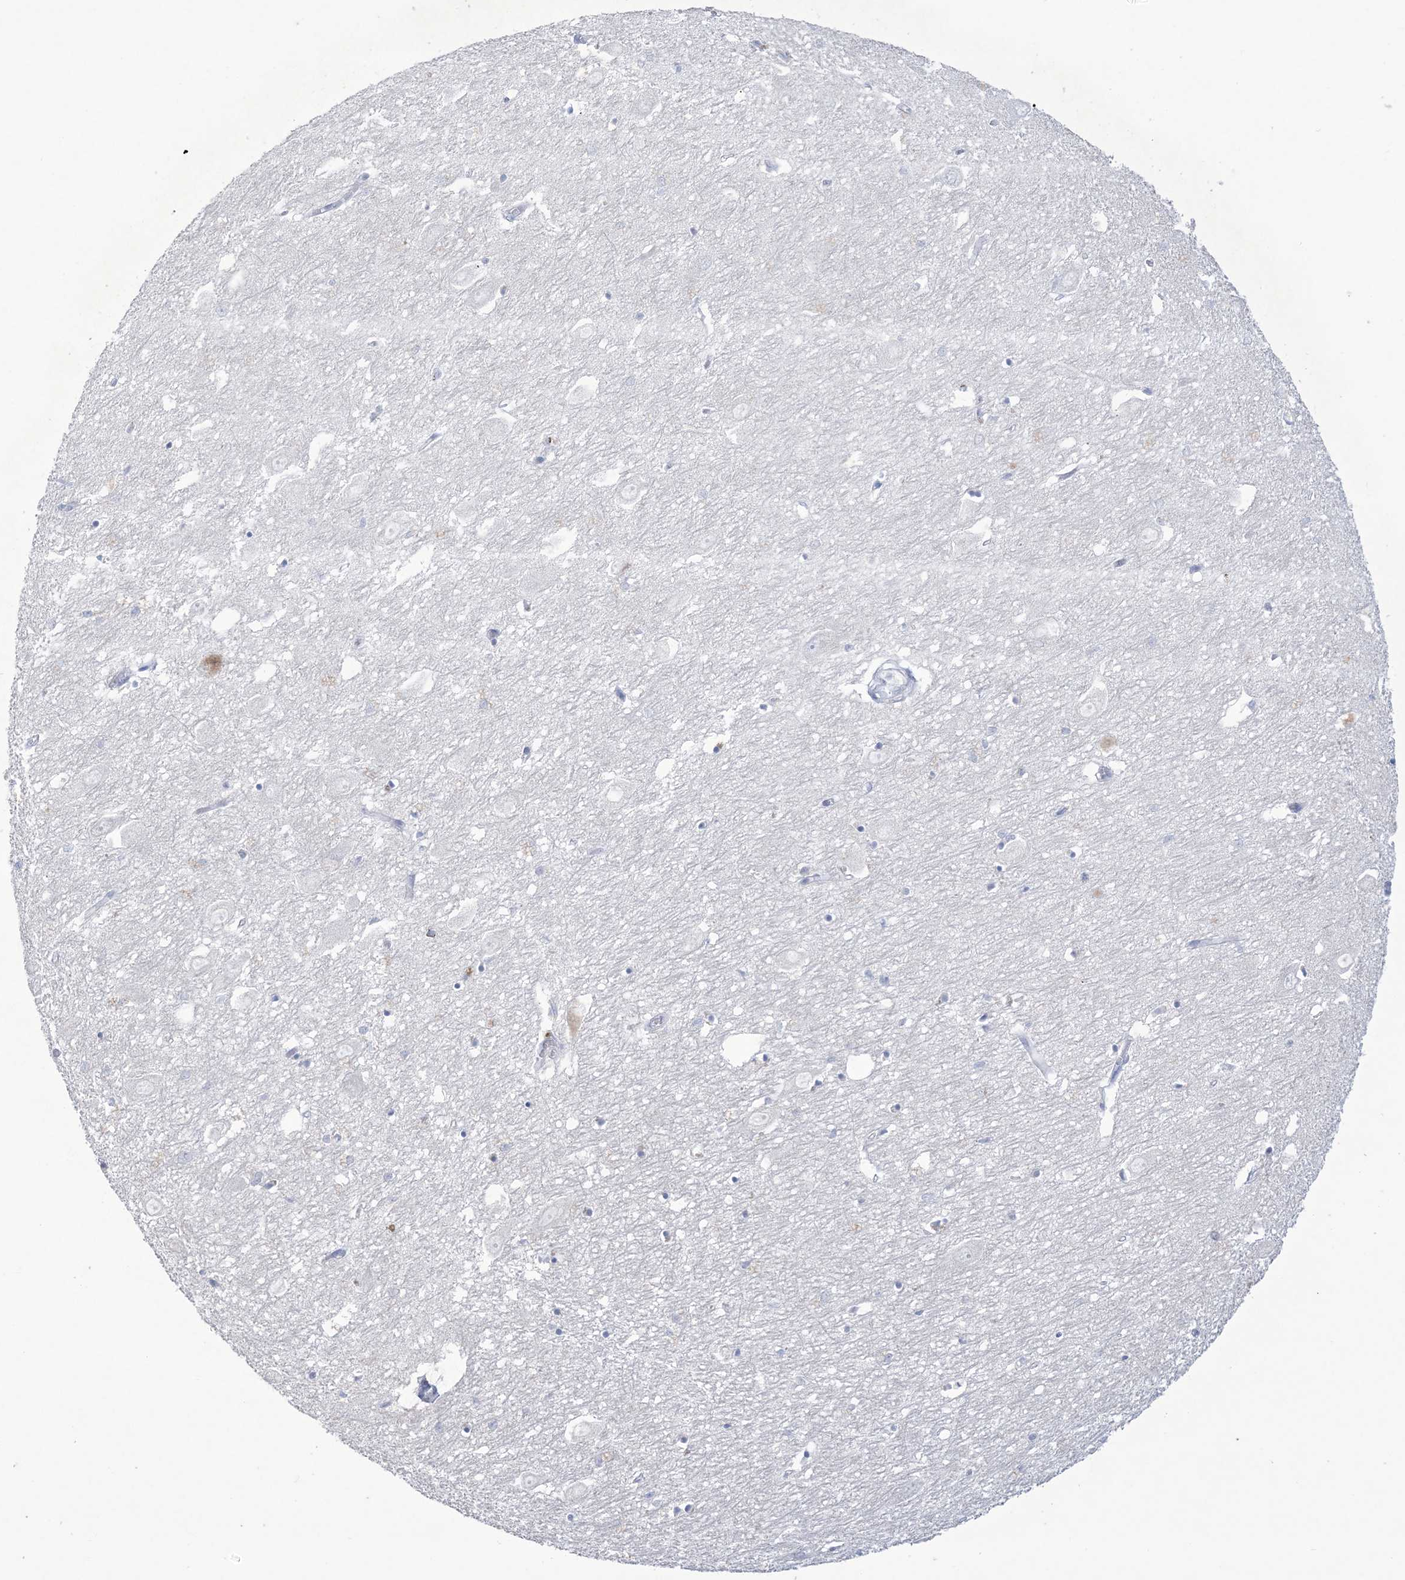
{"staining": {"intensity": "negative", "quantity": "none", "location": "none"}, "tissue": "hippocampus", "cell_type": "Glial cells", "image_type": "normal", "snomed": [{"axis": "morphology", "description": "Normal tissue, NOS"}, {"axis": "topography", "description": "Hippocampus"}], "caption": "Glial cells show no significant staining in benign hippocampus.", "gene": "B3GNT7", "patient": {"sex": "female", "age": 64}}